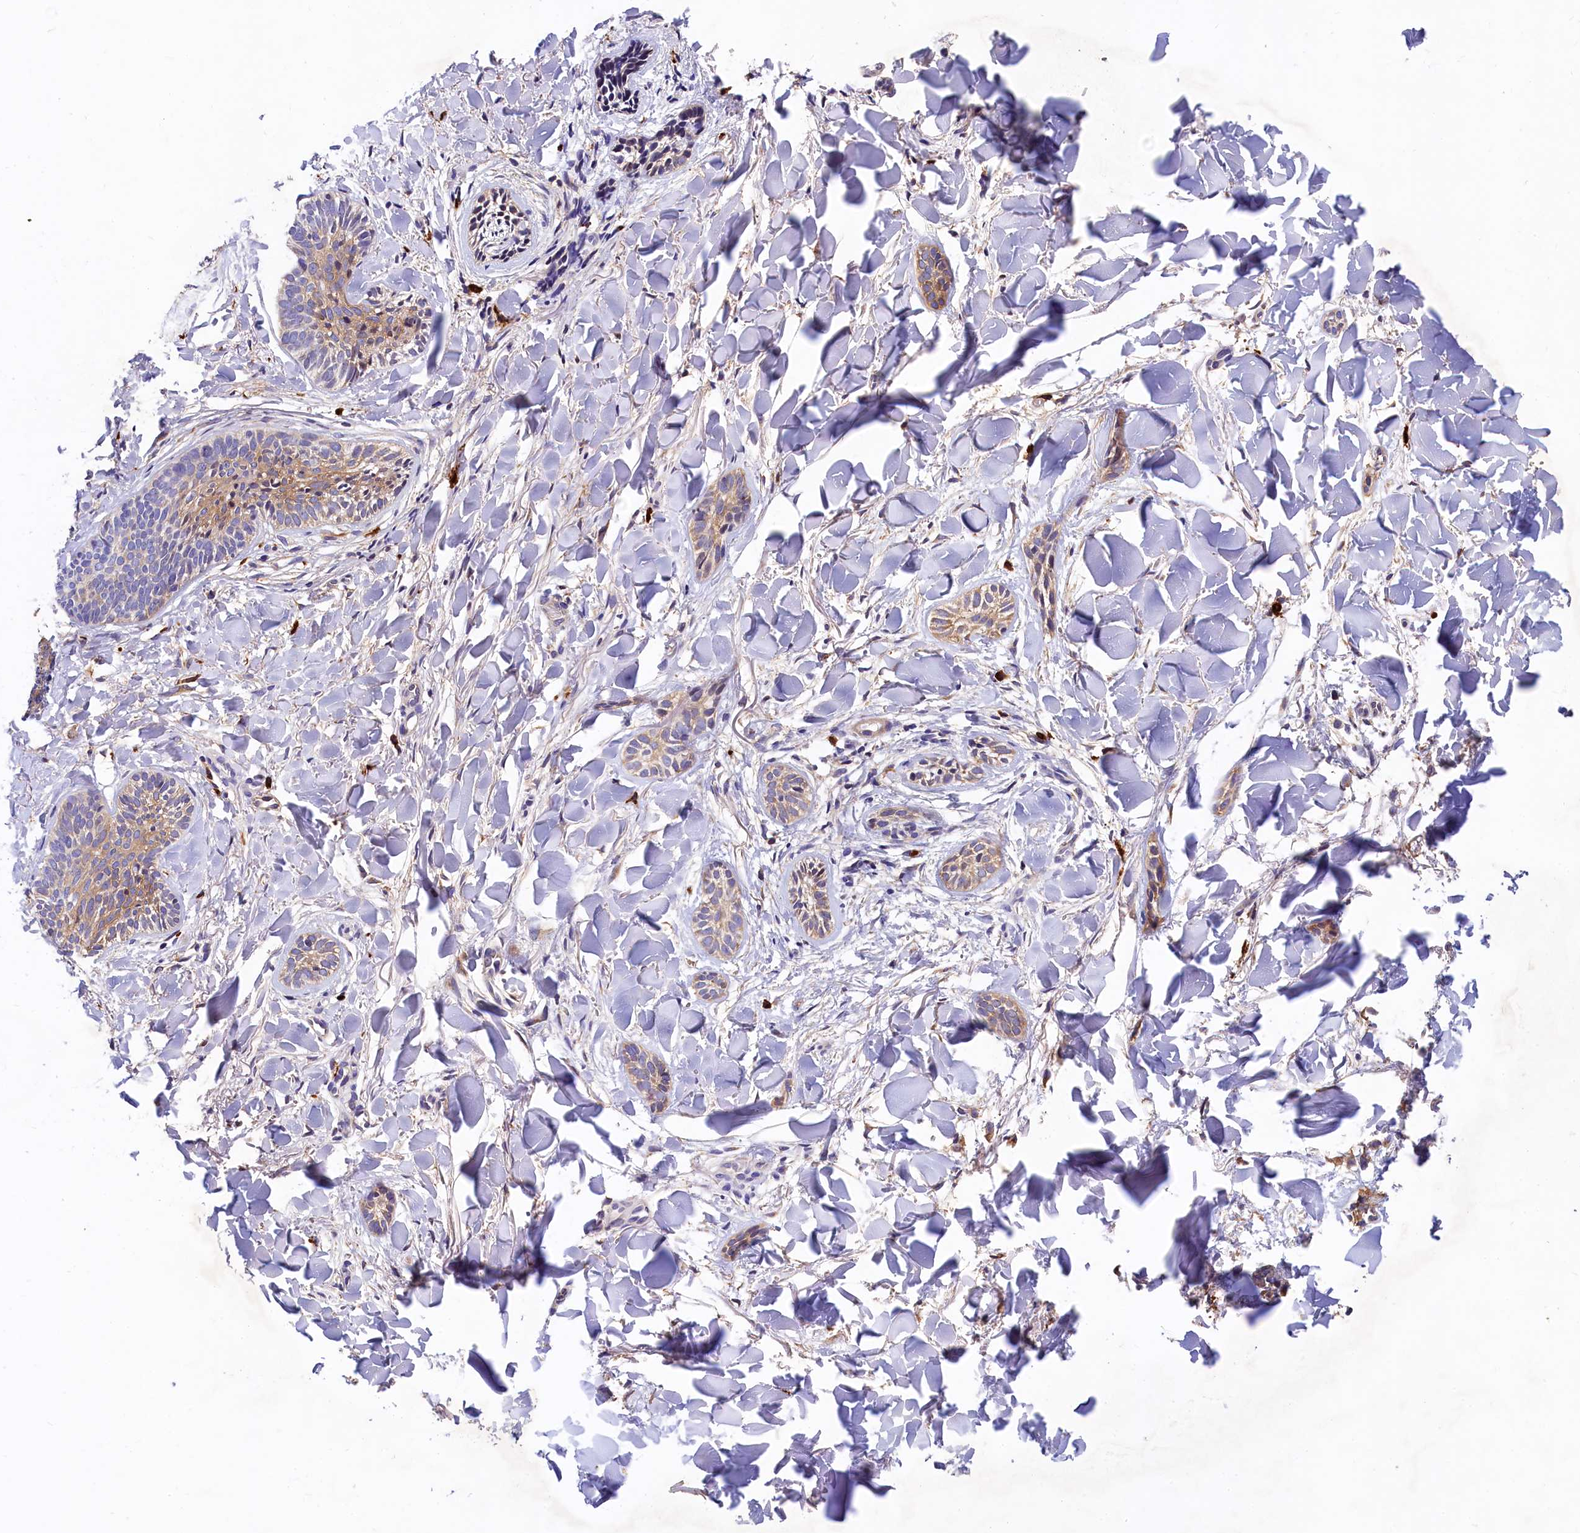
{"staining": {"intensity": "weak", "quantity": "25%-75%", "location": "cytoplasmic/membranous"}, "tissue": "skin cancer", "cell_type": "Tumor cells", "image_type": "cancer", "snomed": [{"axis": "morphology", "description": "Basal cell carcinoma"}, {"axis": "topography", "description": "Skin"}], "caption": "Approximately 25%-75% of tumor cells in human basal cell carcinoma (skin) demonstrate weak cytoplasmic/membranous protein staining as visualized by brown immunohistochemical staining.", "gene": "EPS8L2", "patient": {"sex": "female", "age": 59}}